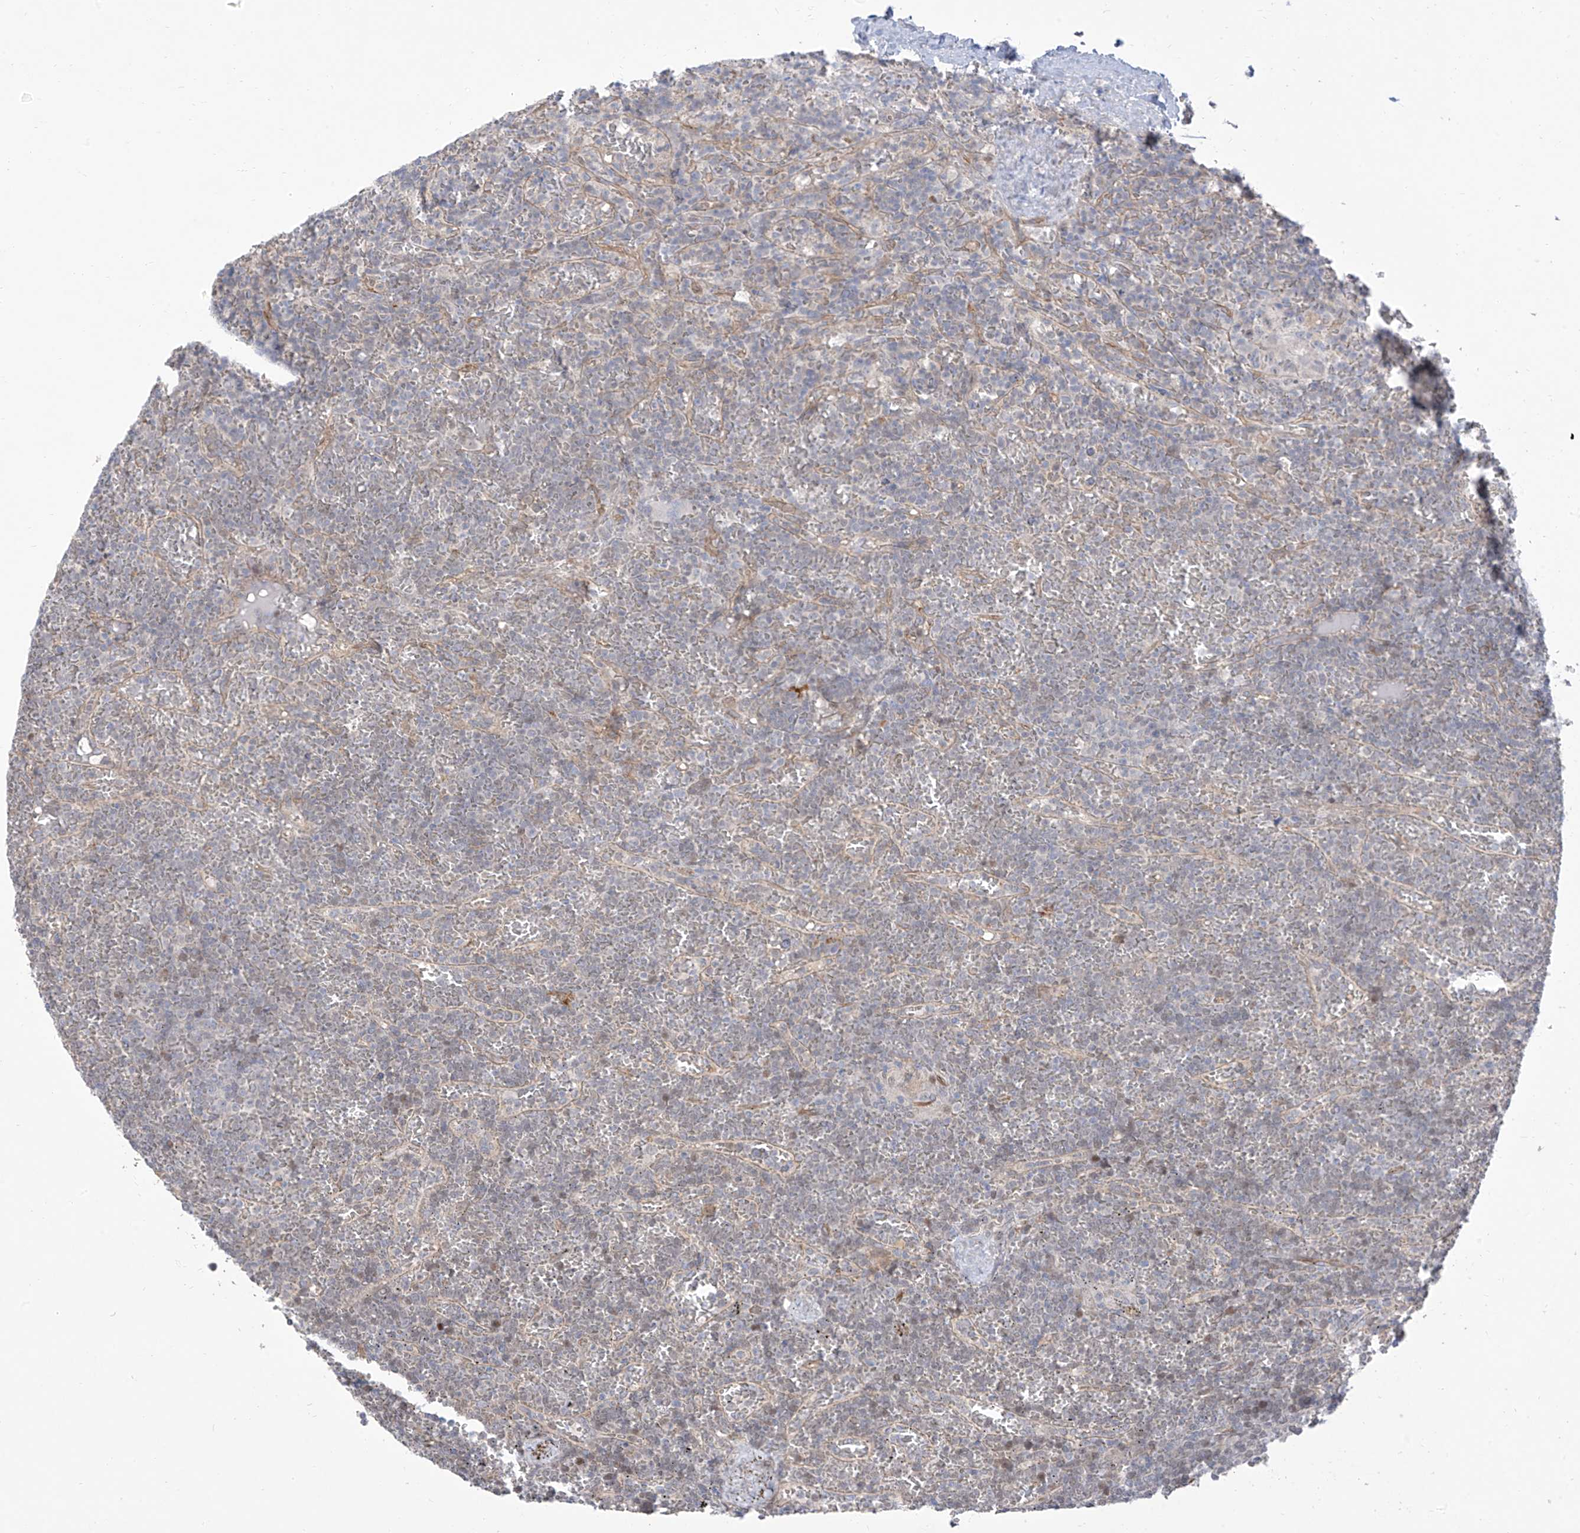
{"staining": {"intensity": "negative", "quantity": "none", "location": "none"}, "tissue": "lymphoma", "cell_type": "Tumor cells", "image_type": "cancer", "snomed": [{"axis": "morphology", "description": "Malignant lymphoma, non-Hodgkin's type, Low grade"}, {"axis": "topography", "description": "Spleen"}], "caption": "Tumor cells are negative for brown protein staining in low-grade malignant lymphoma, non-Hodgkin's type.", "gene": "EPHX4", "patient": {"sex": "female", "age": 19}}